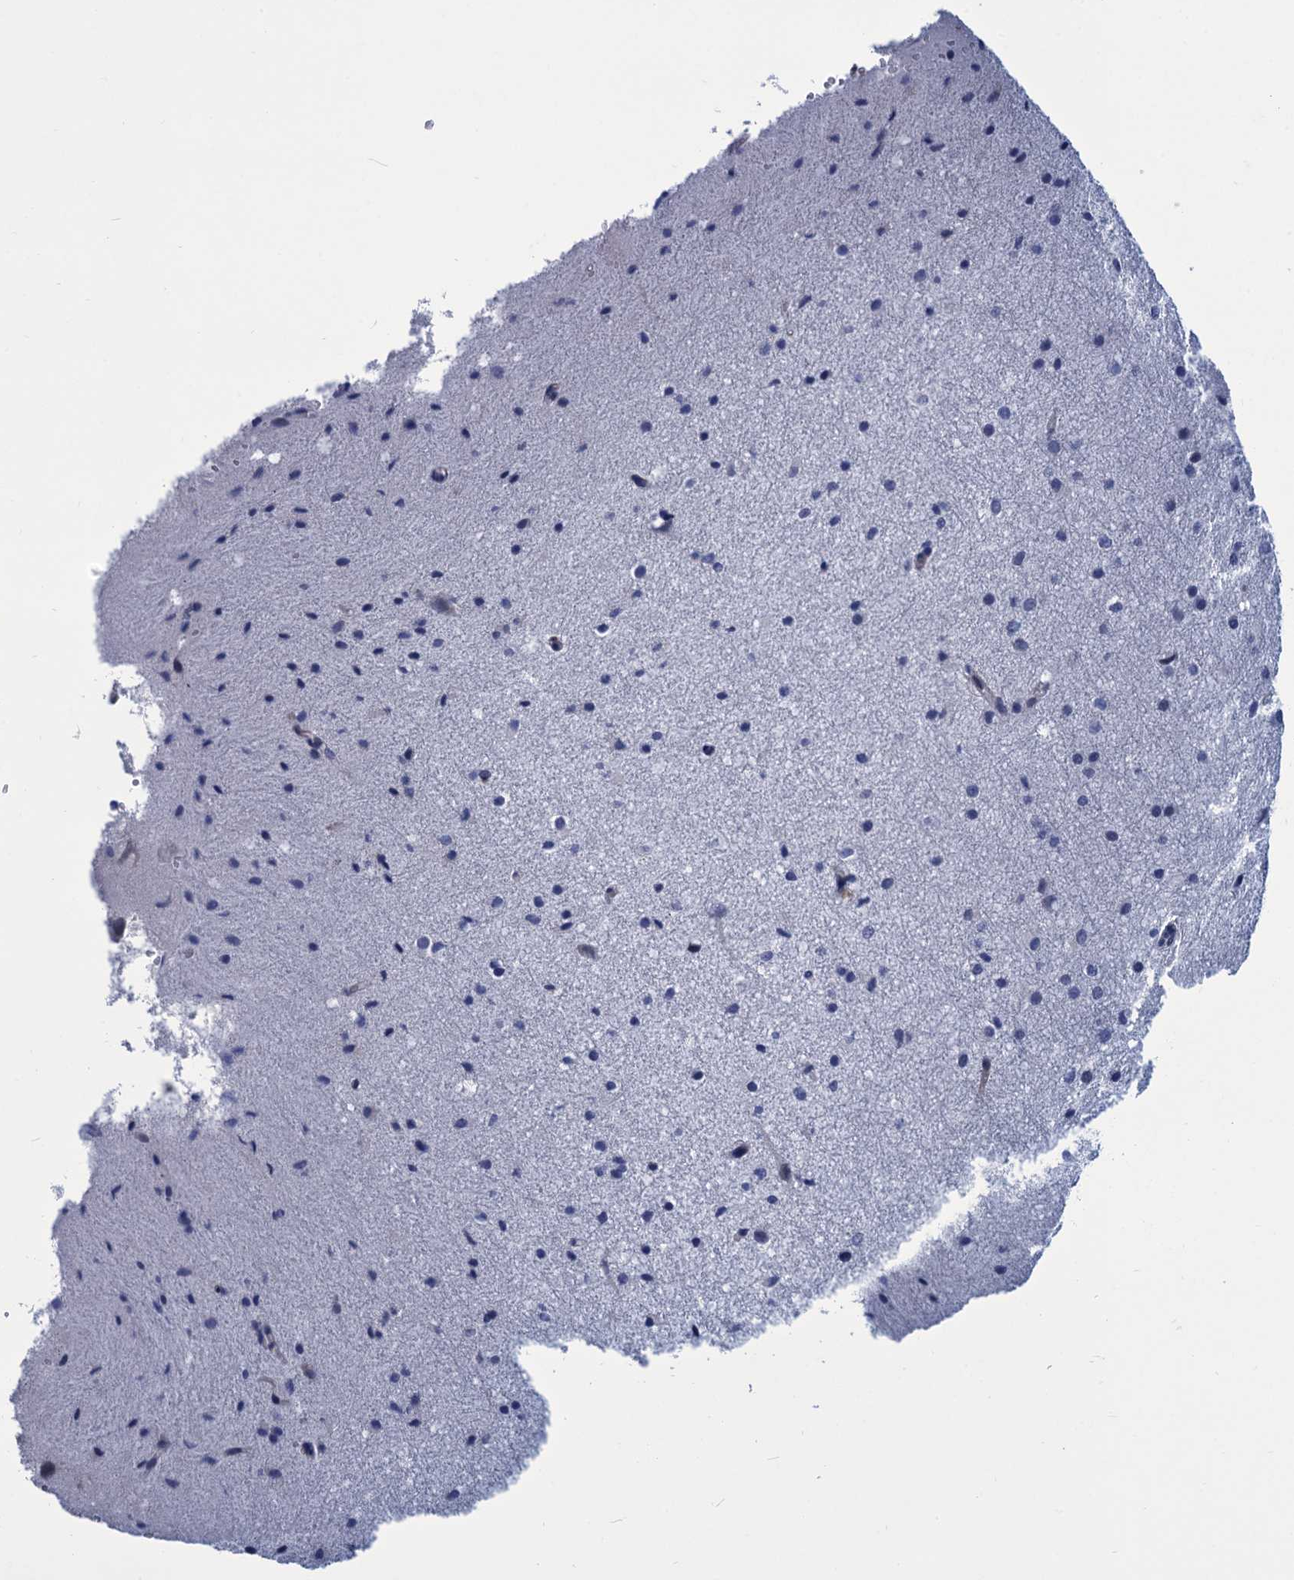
{"staining": {"intensity": "negative", "quantity": "none", "location": "none"}, "tissue": "cerebral cortex", "cell_type": "Endothelial cells", "image_type": "normal", "snomed": [{"axis": "morphology", "description": "Normal tissue, NOS"}, {"axis": "morphology", "description": "Developmental malformation"}, {"axis": "topography", "description": "Cerebral cortex"}], "caption": "A photomicrograph of cerebral cortex stained for a protein demonstrates no brown staining in endothelial cells. The staining is performed using DAB (3,3'-diaminobenzidine) brown chromogen with nuclei counter-stained in using hematoxylin.", "gene": "DNHD1", "patient": {"sex": "female", "age": 30}}